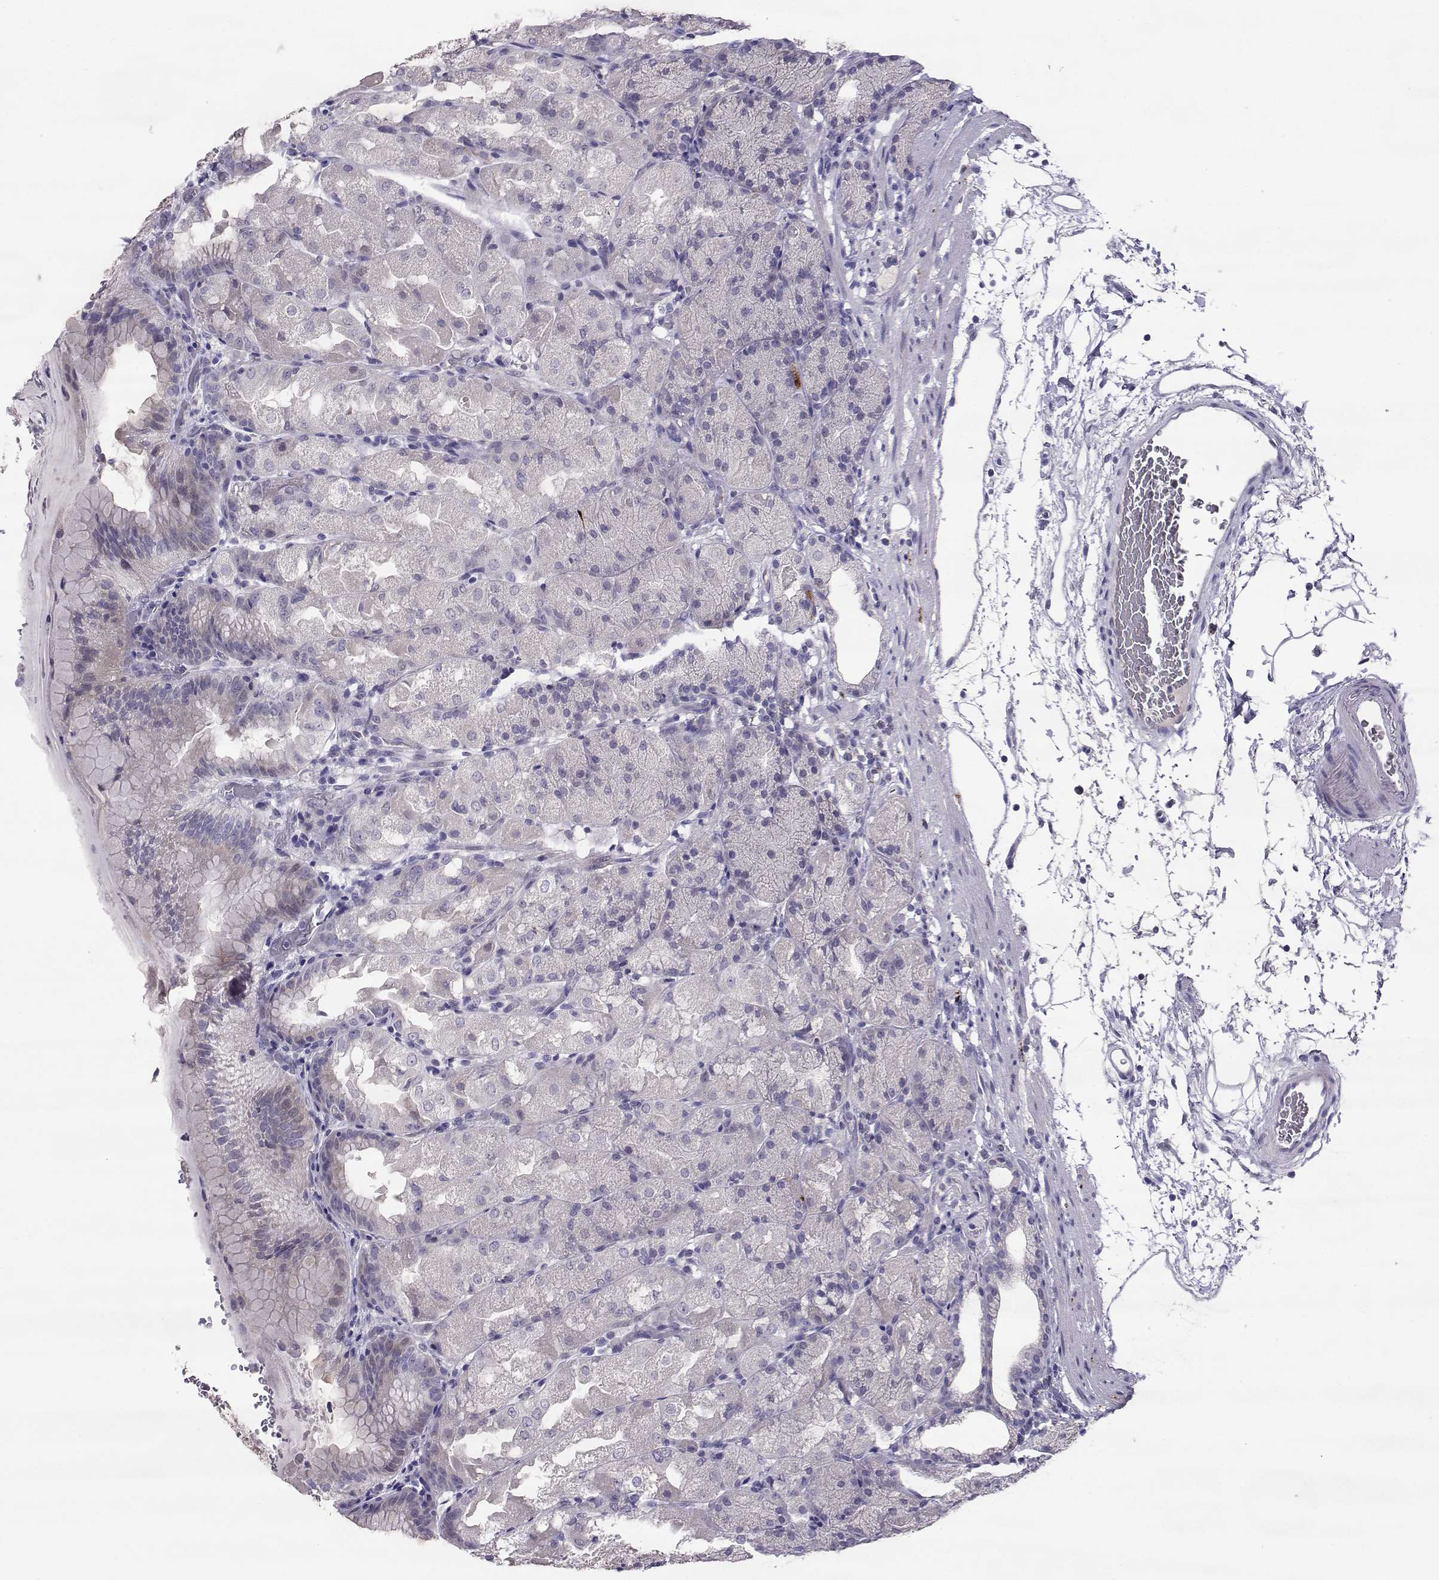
{"staining": {"intensity": "negative", "quantity": "none", "location": "none"}, "tissue": "stomach", "cell_type": "Glandular cells", "image_type": "normal", "snomed": [{"axis": "morphology", "description": "Normal tissue, NOS"}, {"axis": "topography", "description": "Stomach, upper"}, {"axis": "topography", "description": "Stomach"}, {"axis": "topography", "description": "Stomach, lower"}], "caption": "Stomach was stained to show a protein in brown. There is no significant staining in glandular cells. Nuclei are stained in blue.", "gene": "CARTPT", "patient": {"sex": "male", "age": 62}}